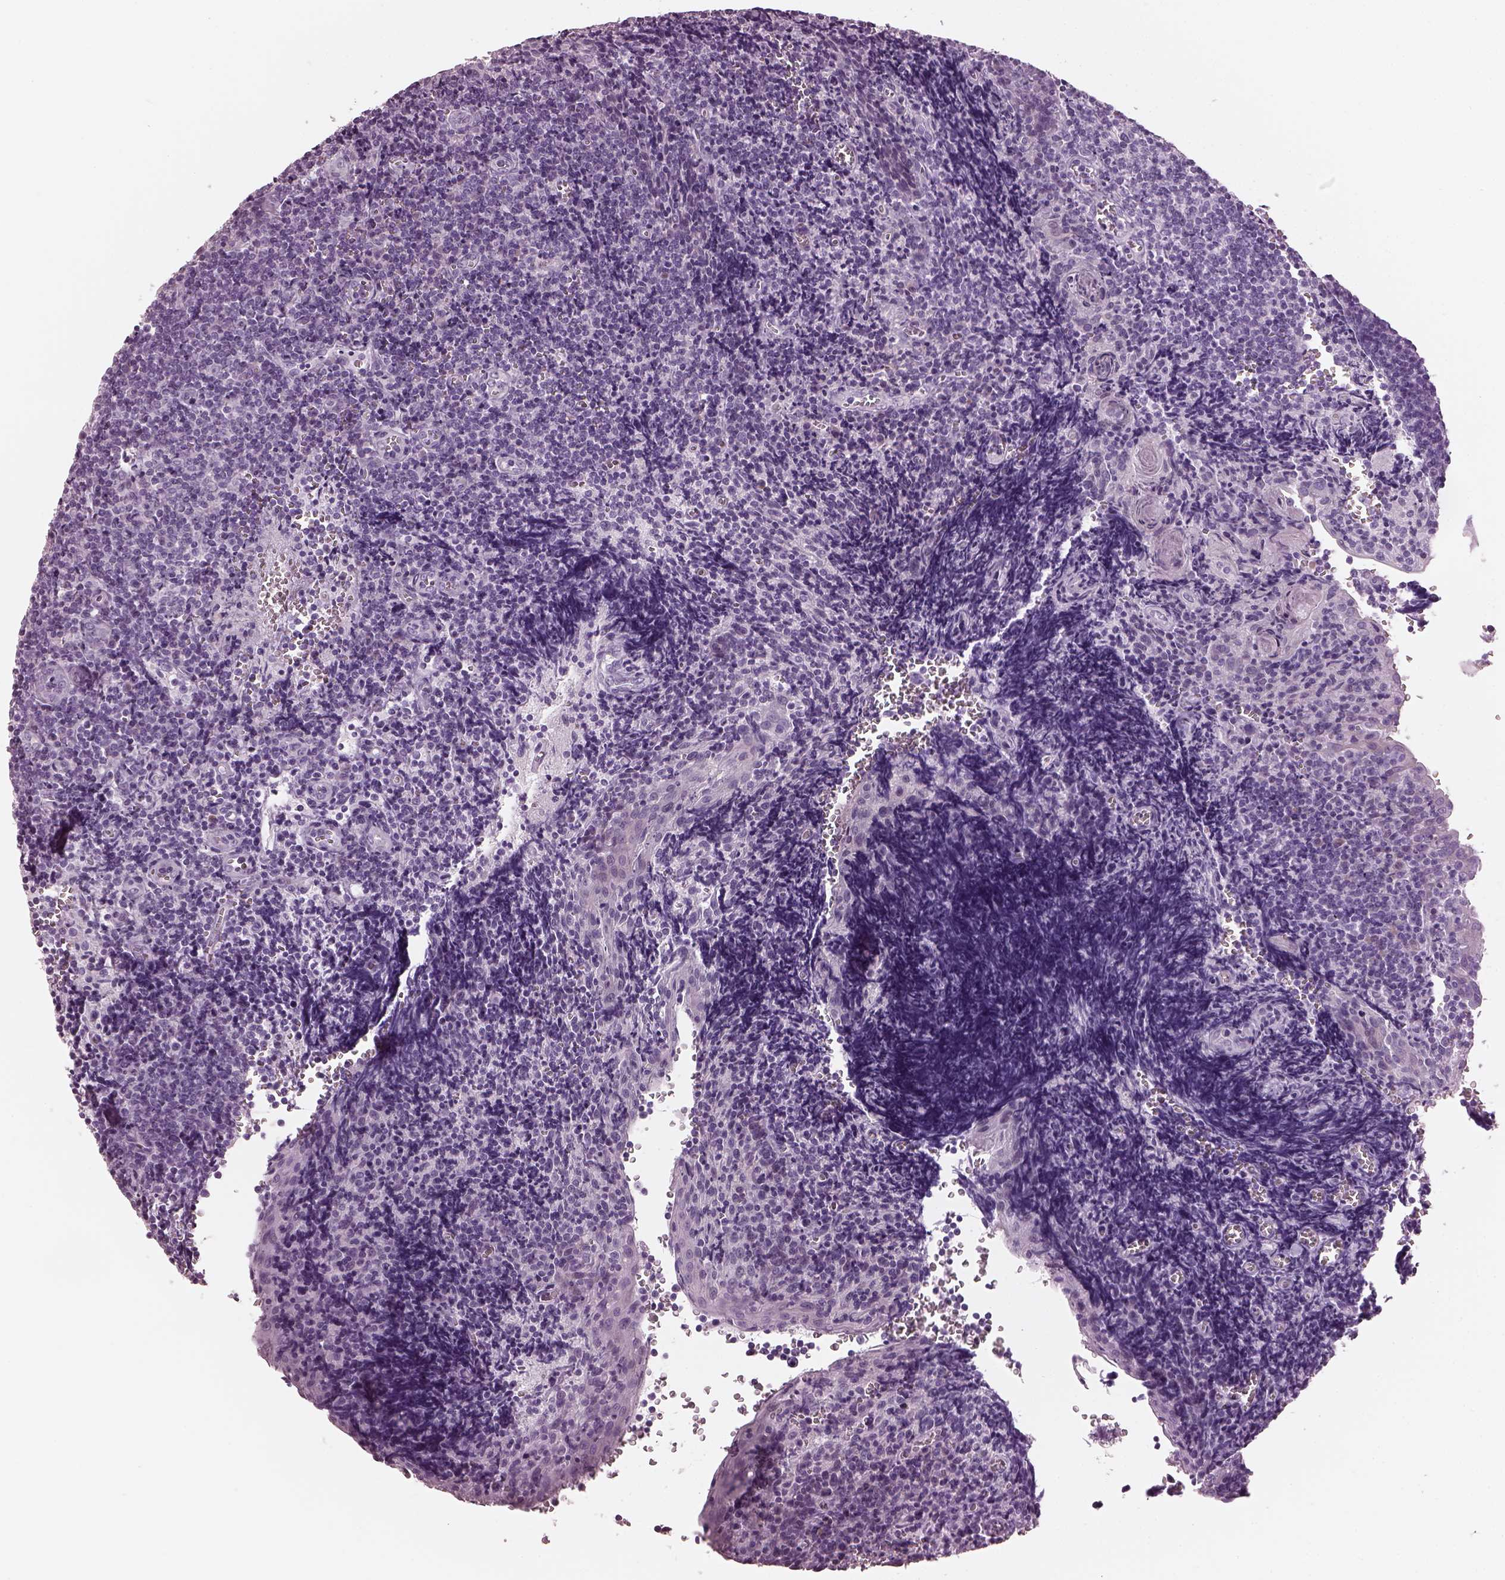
{"staining": {"intensity": "negative", "quantity": "none", "location": "none"}, "tissue": "tonsil", "cell_type": "Germinal center cells", "image_type": "normal", "snomed": [{"axis": "morphology", "description": "Normal tissue, NOS"}, {"axis": "morphology", "description": "Inflammation, NOS"}, {"axis": "topography", "description": "Tonsil"}], "caption": "An IHC image of benign tonsil is shown. There is no staining in germinal center cells of tonsil.", "gene": "HYDIN", "patient": {"sex": "female", "age": 31}}